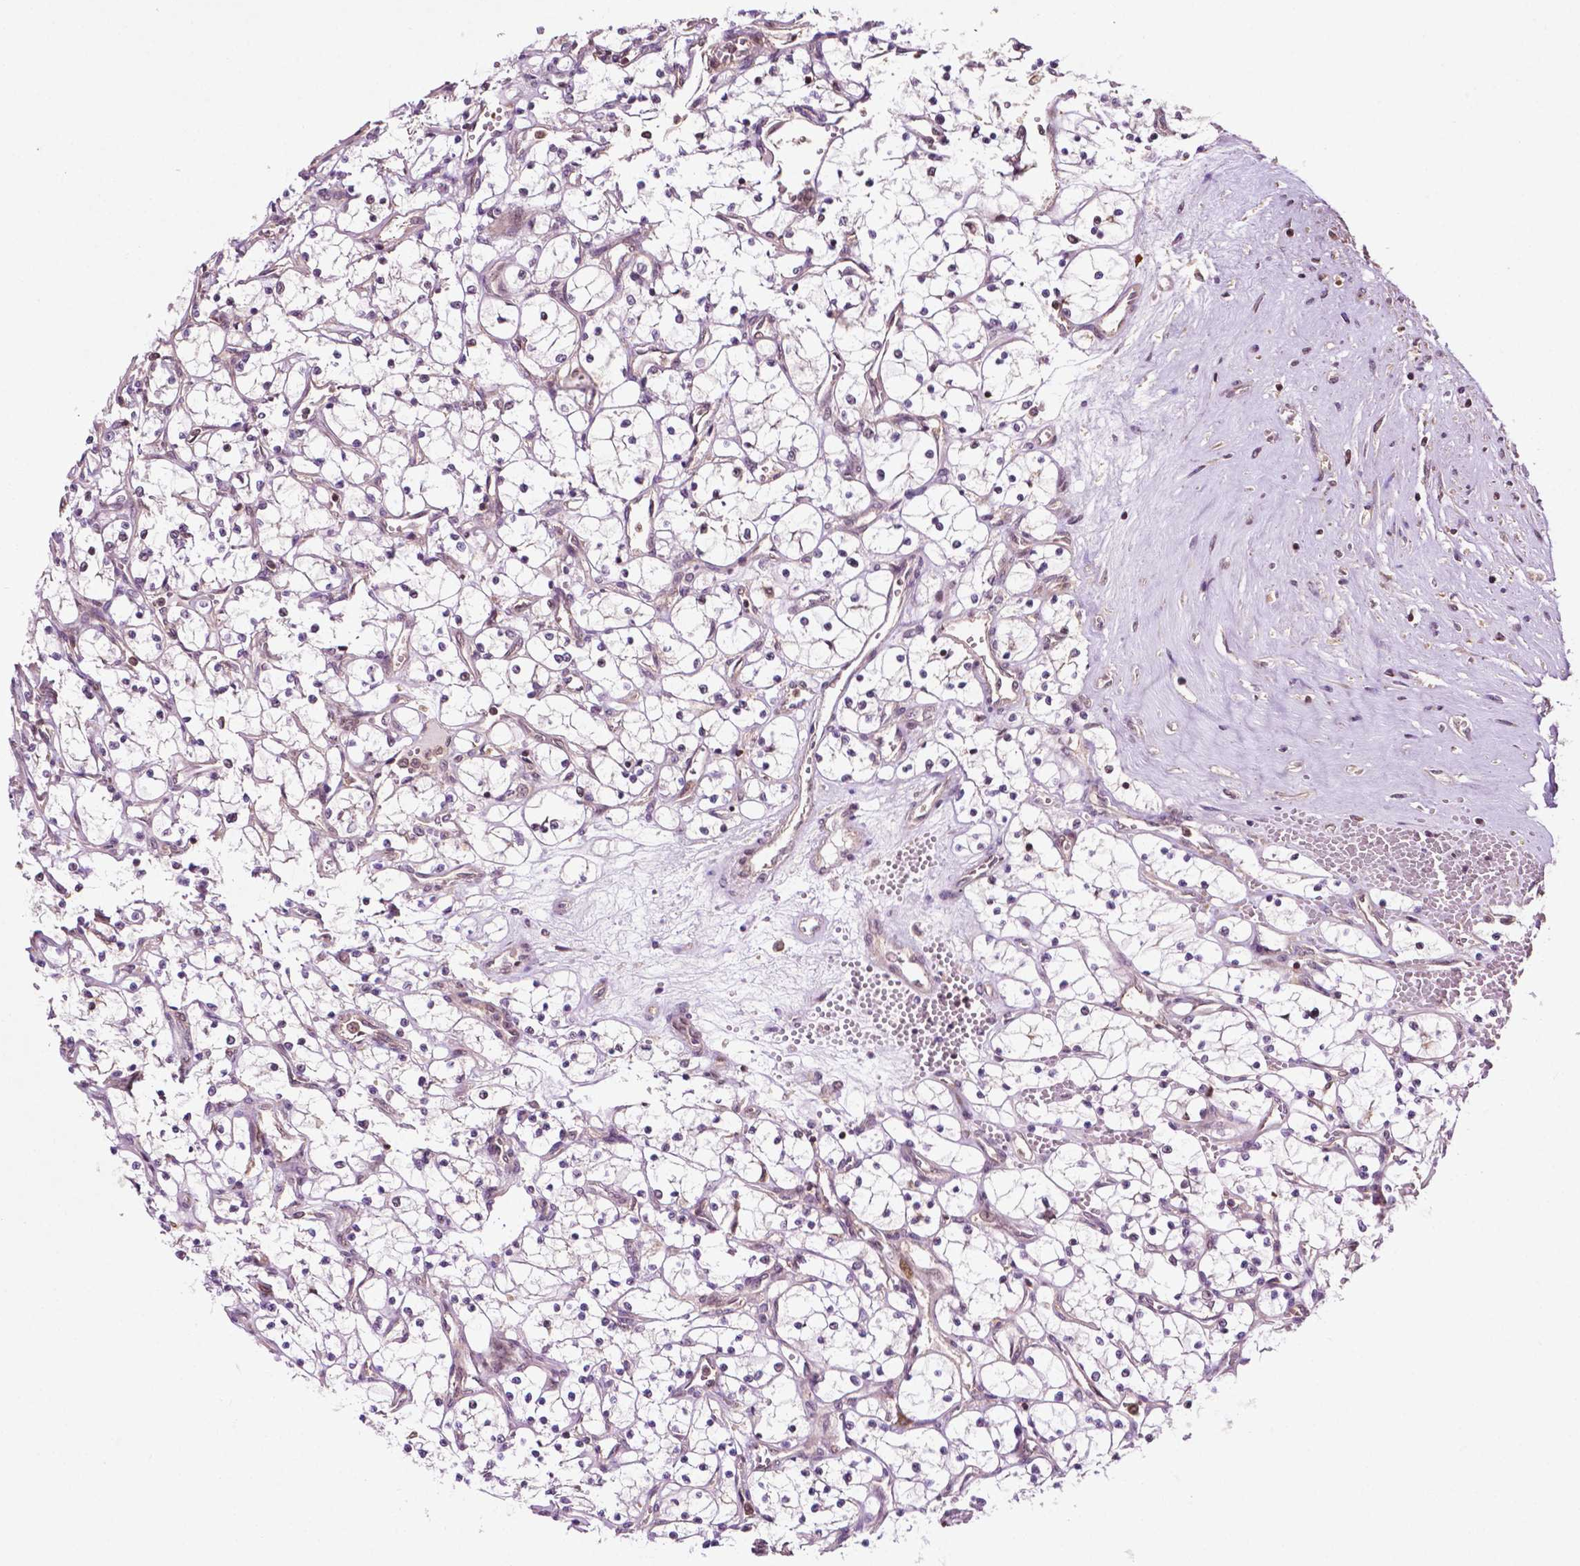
{"staining": {"intensity": "negative", "quantity": "none", "location": "none"}, "tissue": "renal cancer", "cell_type": "Tumor cells", "image_type": "cancer", "snomed": [{"axis": "morphology", "description": "Adenocarcinoma, NOS"}, {"axis": "topography", "description": "Kidney"}], "caption": "The histopathology image reveals no staining of tumor cells in renal adenocarcinoma.", "gene": "TMX2", "patient": {"sex": "female", "age": 69}}